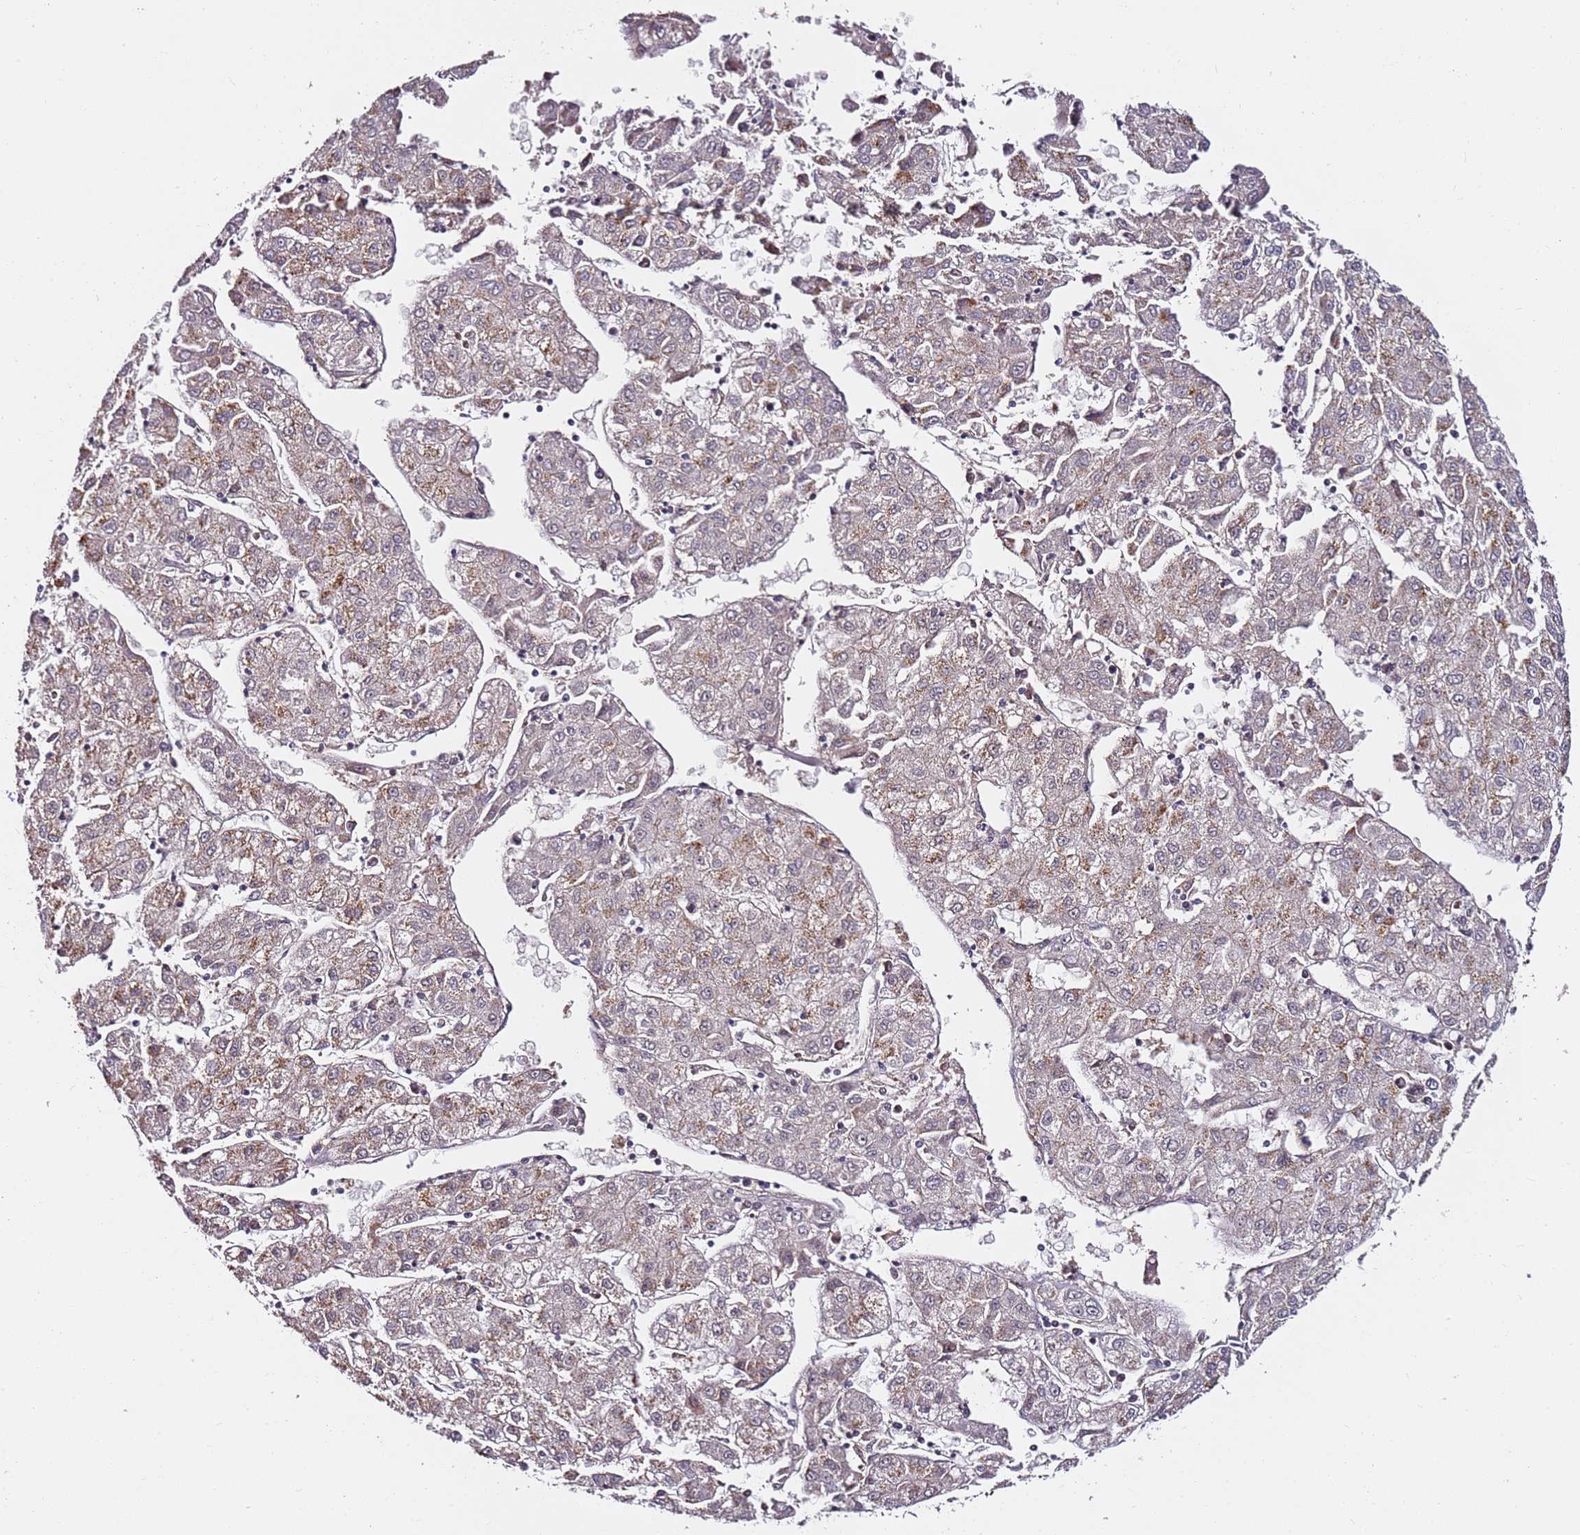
{"staining": {"intensity": "weak", "quantity": "<25%", "location": "cytoplasmic/membranous"}, "tissue": "liver cancer", "cell_type": "Tumor cells", "image_type": "cancer", "snomed": [{"axis": "morphology", "description": "Carcinoma, Hepatocellular, NOS"}, {"axis": "topography", "description": "Liver"}], "caption": "Image shows no protein expression in tumor cells of liver cancer tissue. (Brightfield microscopy of DAB immunohistochemistry at high magnification).", "gene": "RGS18", "patient": {"sex": "male", "age": 72}}